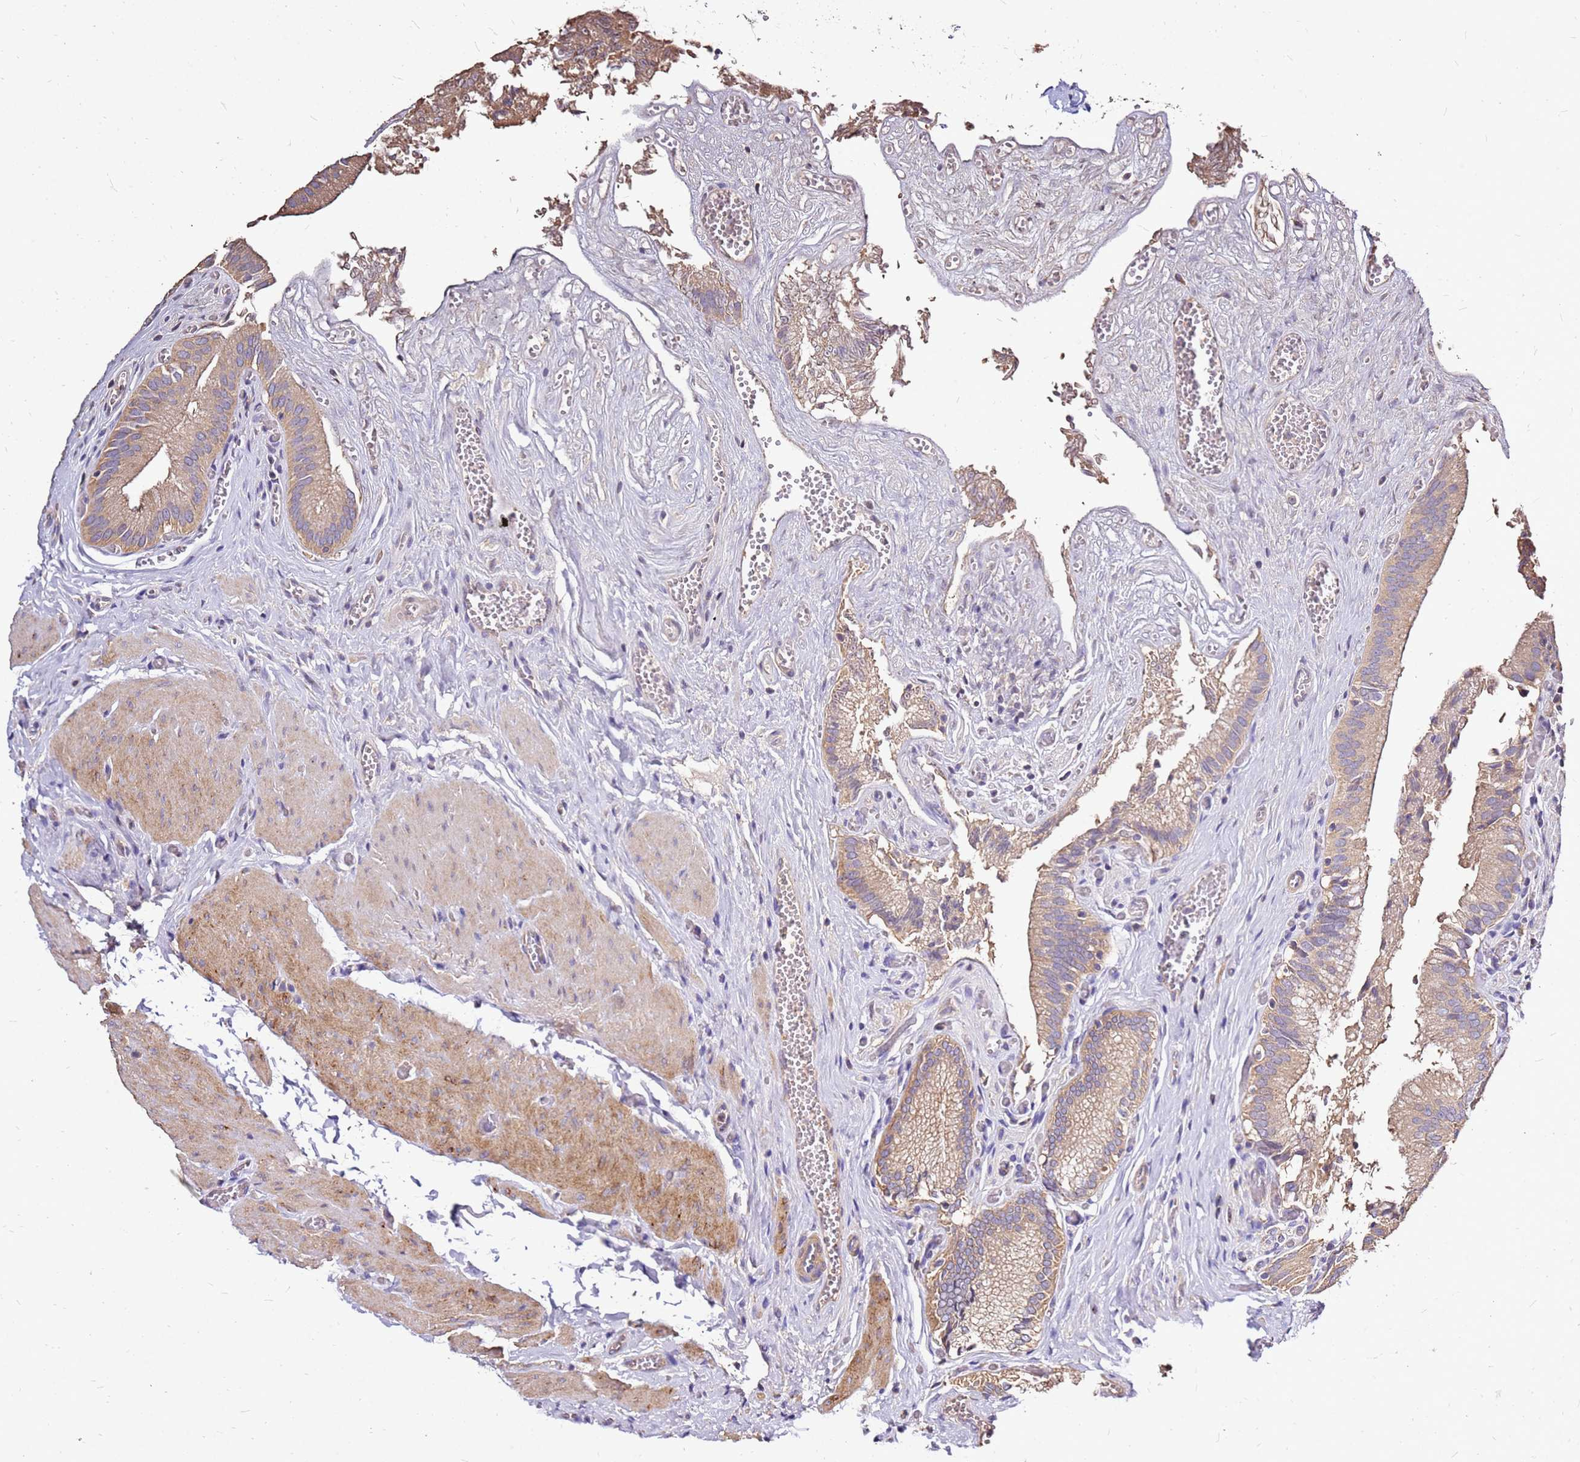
{"staining": {"intensity": "moderate", "quantity": ">75%", "location": "cytoplasmic/membranous"}, "tissue": "gallbladder", "cell_type": "Glandular cells", "image_type": "normal", "snomed": [{"axis": "morphology", "description": "Normal tissue, NOS"}, {"axis": "topography", "description": "Gallbladder"}, {"axis": "topography", "description": "Peripheral nerve tissue"}], "caption": "The histopathology image demonstrates immunohistochemical staining of normal gallbladder. There is moderate cytoplasmic/membranous staining is present in about >75% of glandular cells.", "gene": "EXD3", "patient": {"sex": "male", "age": 17}}